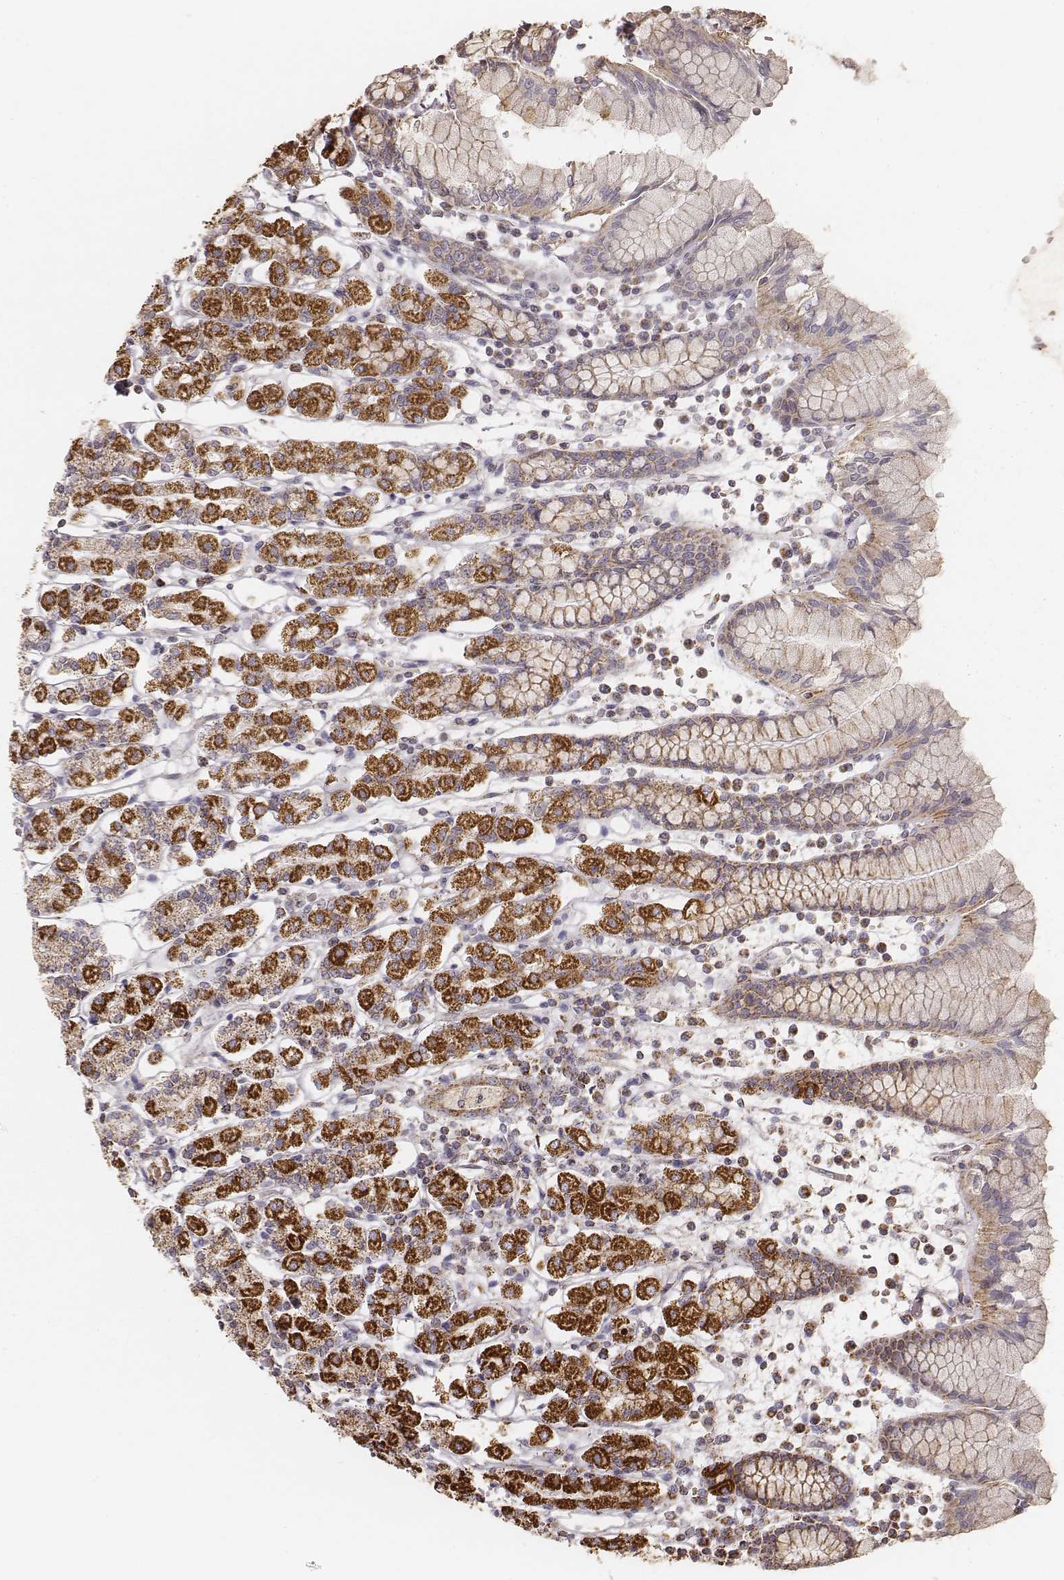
{"staining": {"intensity": "strong", "quantity": ">75%", "location": "cytoplasmic/membranous"}, "tissue": "stomach", "cell_type": "Glandular cells", "image_type": "normal", "snomed": [{"axis": "morphology", "description": "Normal tissue, NOS"}, {"axis": "topography", "description": "Stomach, upper"}, {"axis": "topography", "description": "Stomach"}], "caption": "IHC histopathology image of unremarkable stomach: stomach stained using immunohistochemistry (IHC) shows high levels of strong protein expression localized specifically in the cytoplasmic/membranous of glandular cells, appearing as a cytoplasmic/membranous brown color.", "gene": "CS", "patient": {"sex": "male", "age": 62}}